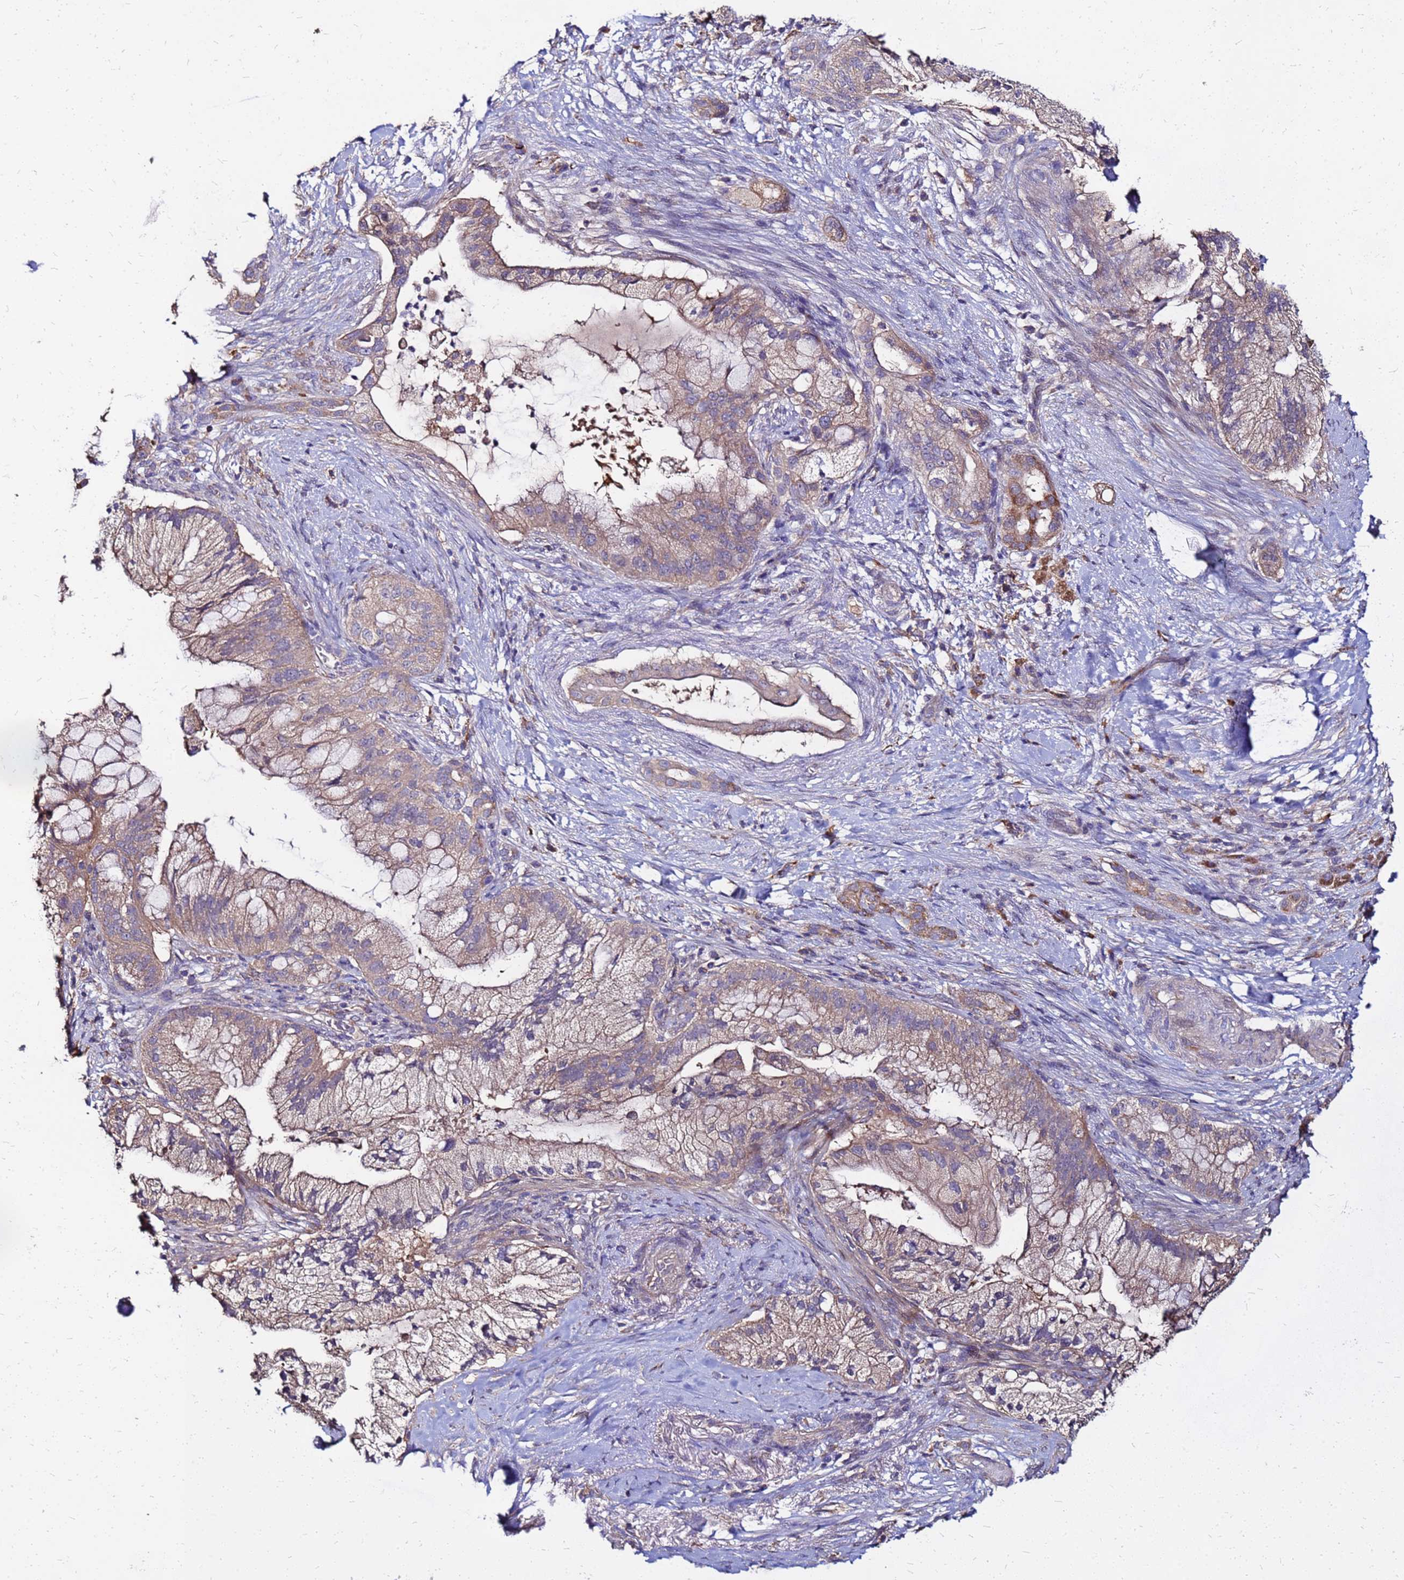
{"staining": {"intensity": "weak", "quantity": ">75%", "location": "cytoplasmic/membranous"}, "tissue": "pancreatic cancer", "cell_type": "Tumor cells", "image_type": "cancer", "snomed": [{"axis": "morphology", "description": "Adenocarcinoma, NOS"}, {"axis": "topography", "description": "Pancreas"}], "caption": "Adenocarcinoma (pancreatic) stained with DAB (3,3'-diaminobenzidine) immunohistochemistry exhibits low levels of weak cytoplasmic/membranous positivity in approximately >75% of tumor cells.", "gene": "ARHGEF5", "patient": {"sex": "male", "age": 44}}